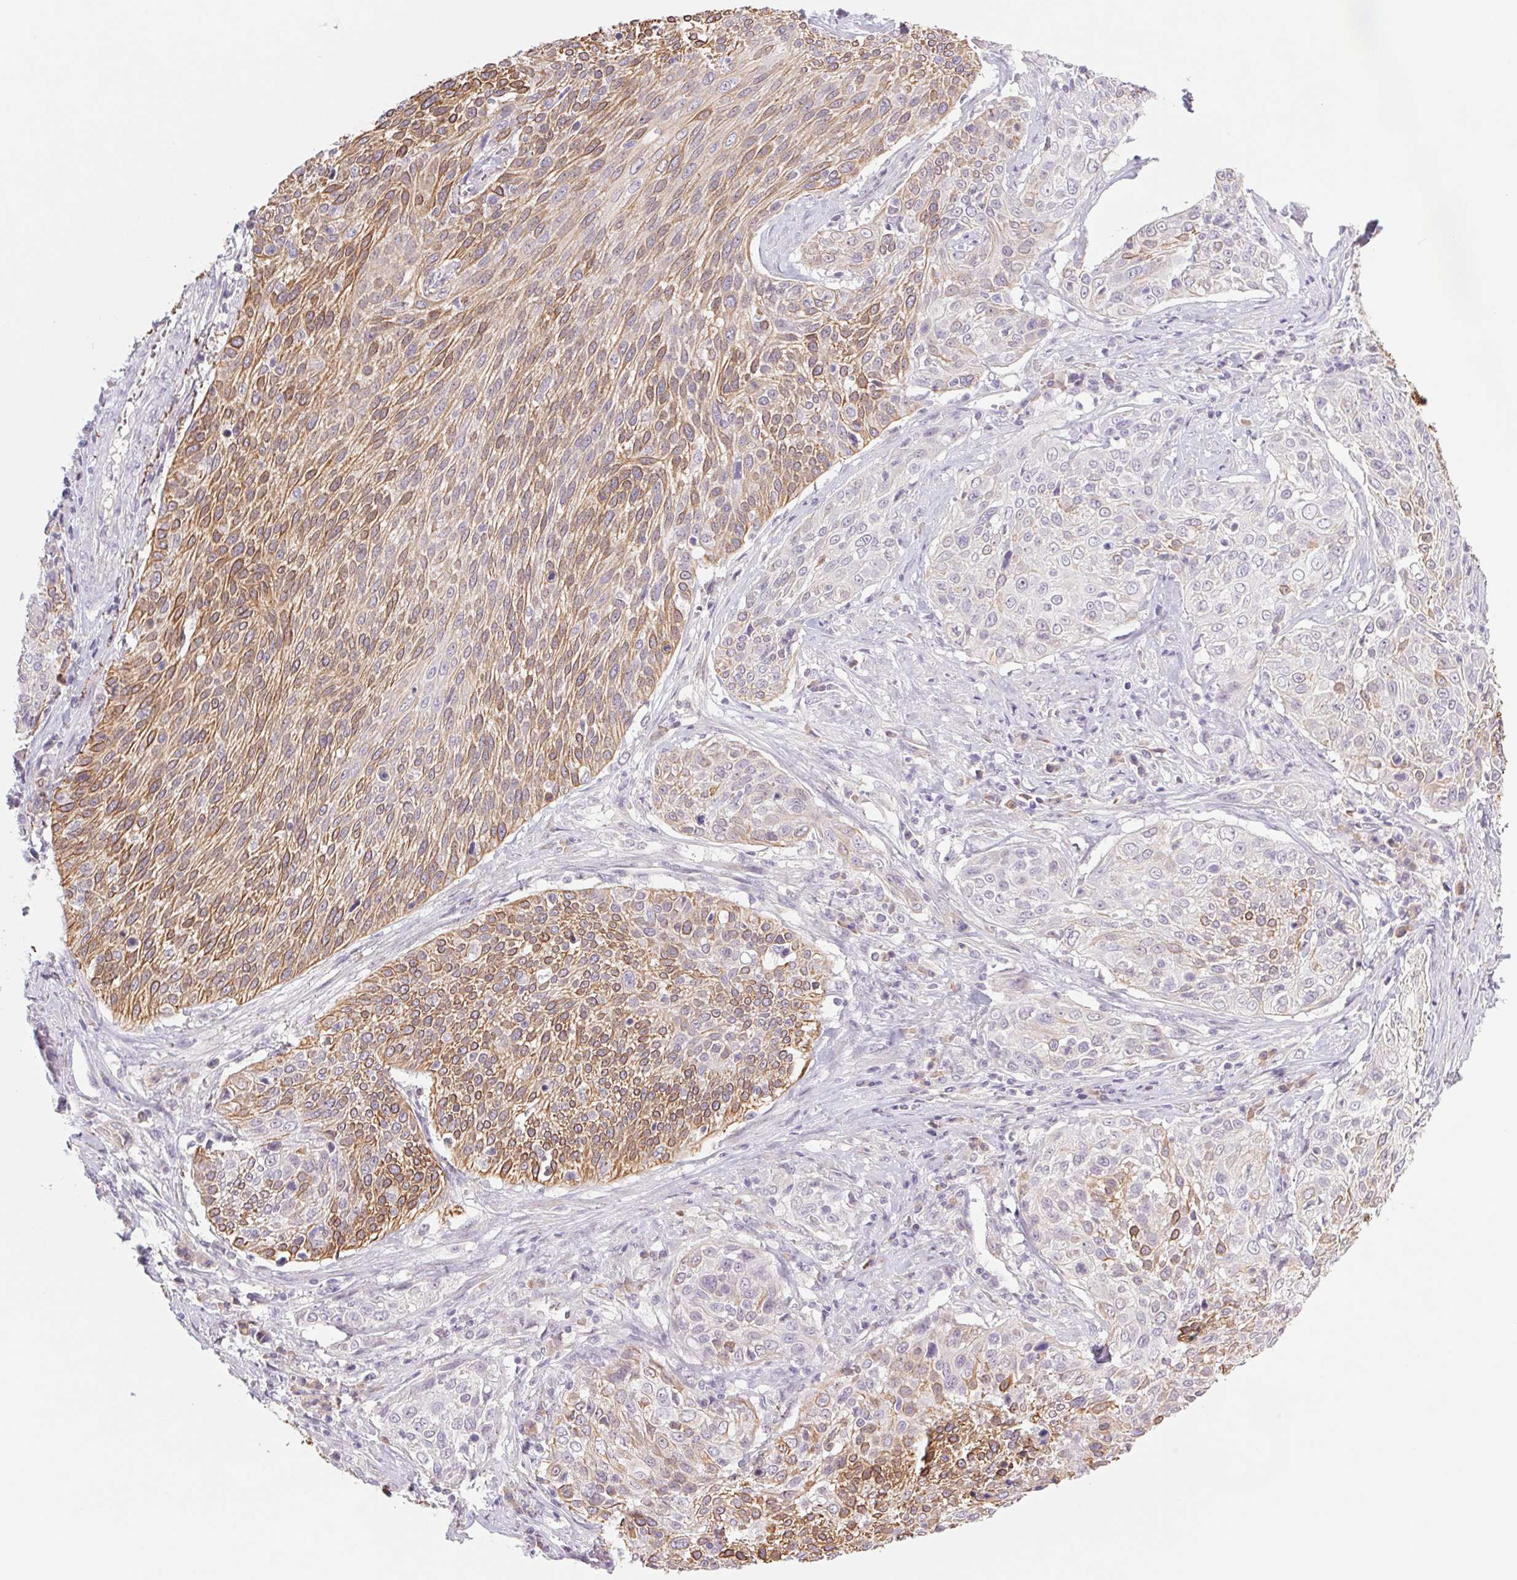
{"staining": {"intensity": "moderate", "quantity": ">75%", "location": "cytoplasmic/membranous"}, "tissue": "cervical cancer", "cell_type": "Tumor cells", "image_type": "cancer", "snomed": [{"axis": "morphology", "description": "Squamous cell carcinoma, NOS"}, {"axis": "topography", "description": "Cervix"}], "caption": "Brown immunohistochemical staining in human cervical squamous cell carcinoma reveals moderate cytoplasmic/membranous expression in approximately >75% of tumor cells.", "gene": "PNMA8B", "patient": {"sex": "female", "age": 31}}